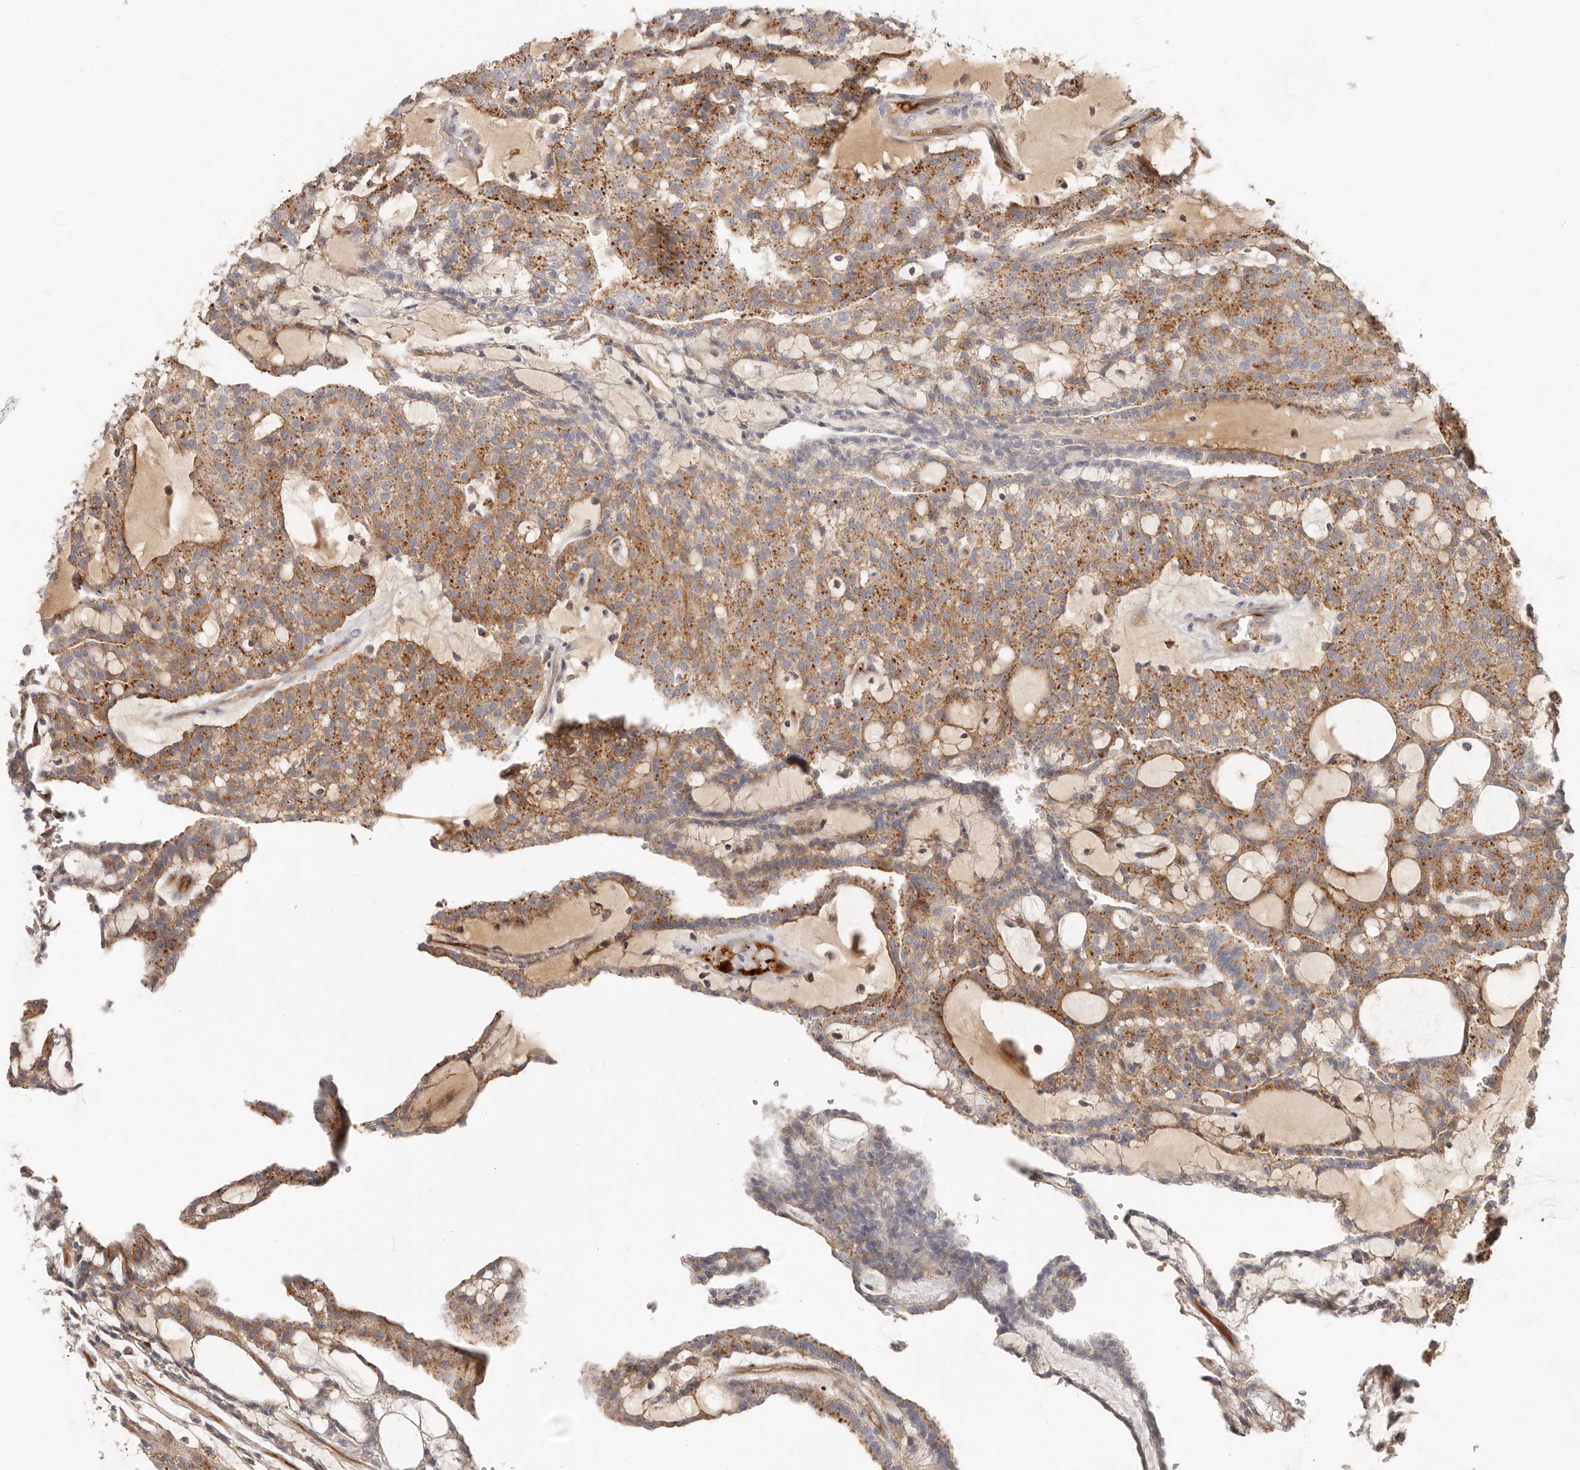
{"staining": {"intensity": "moderate", "quantity": ">75%", "location": "cytoplasmic/membranous"}, "tissue": "renal cancer", "cell_type": "Tumor cells", "image_type": "cancer", "snomed": [{"axis": "morphology", "description": "Adenocarcinoma, NOS"}, {"axis": "topography", "description": "Kidney"}], "caption": "Immunohistochemical staining of renal adenocarcinoma exhibits moderate cytoplasmic/membranous protein expression in approximately >75% of tumor cells.", "gene": "MTFR2", "patient": {"sex": "male", "age": 63}}